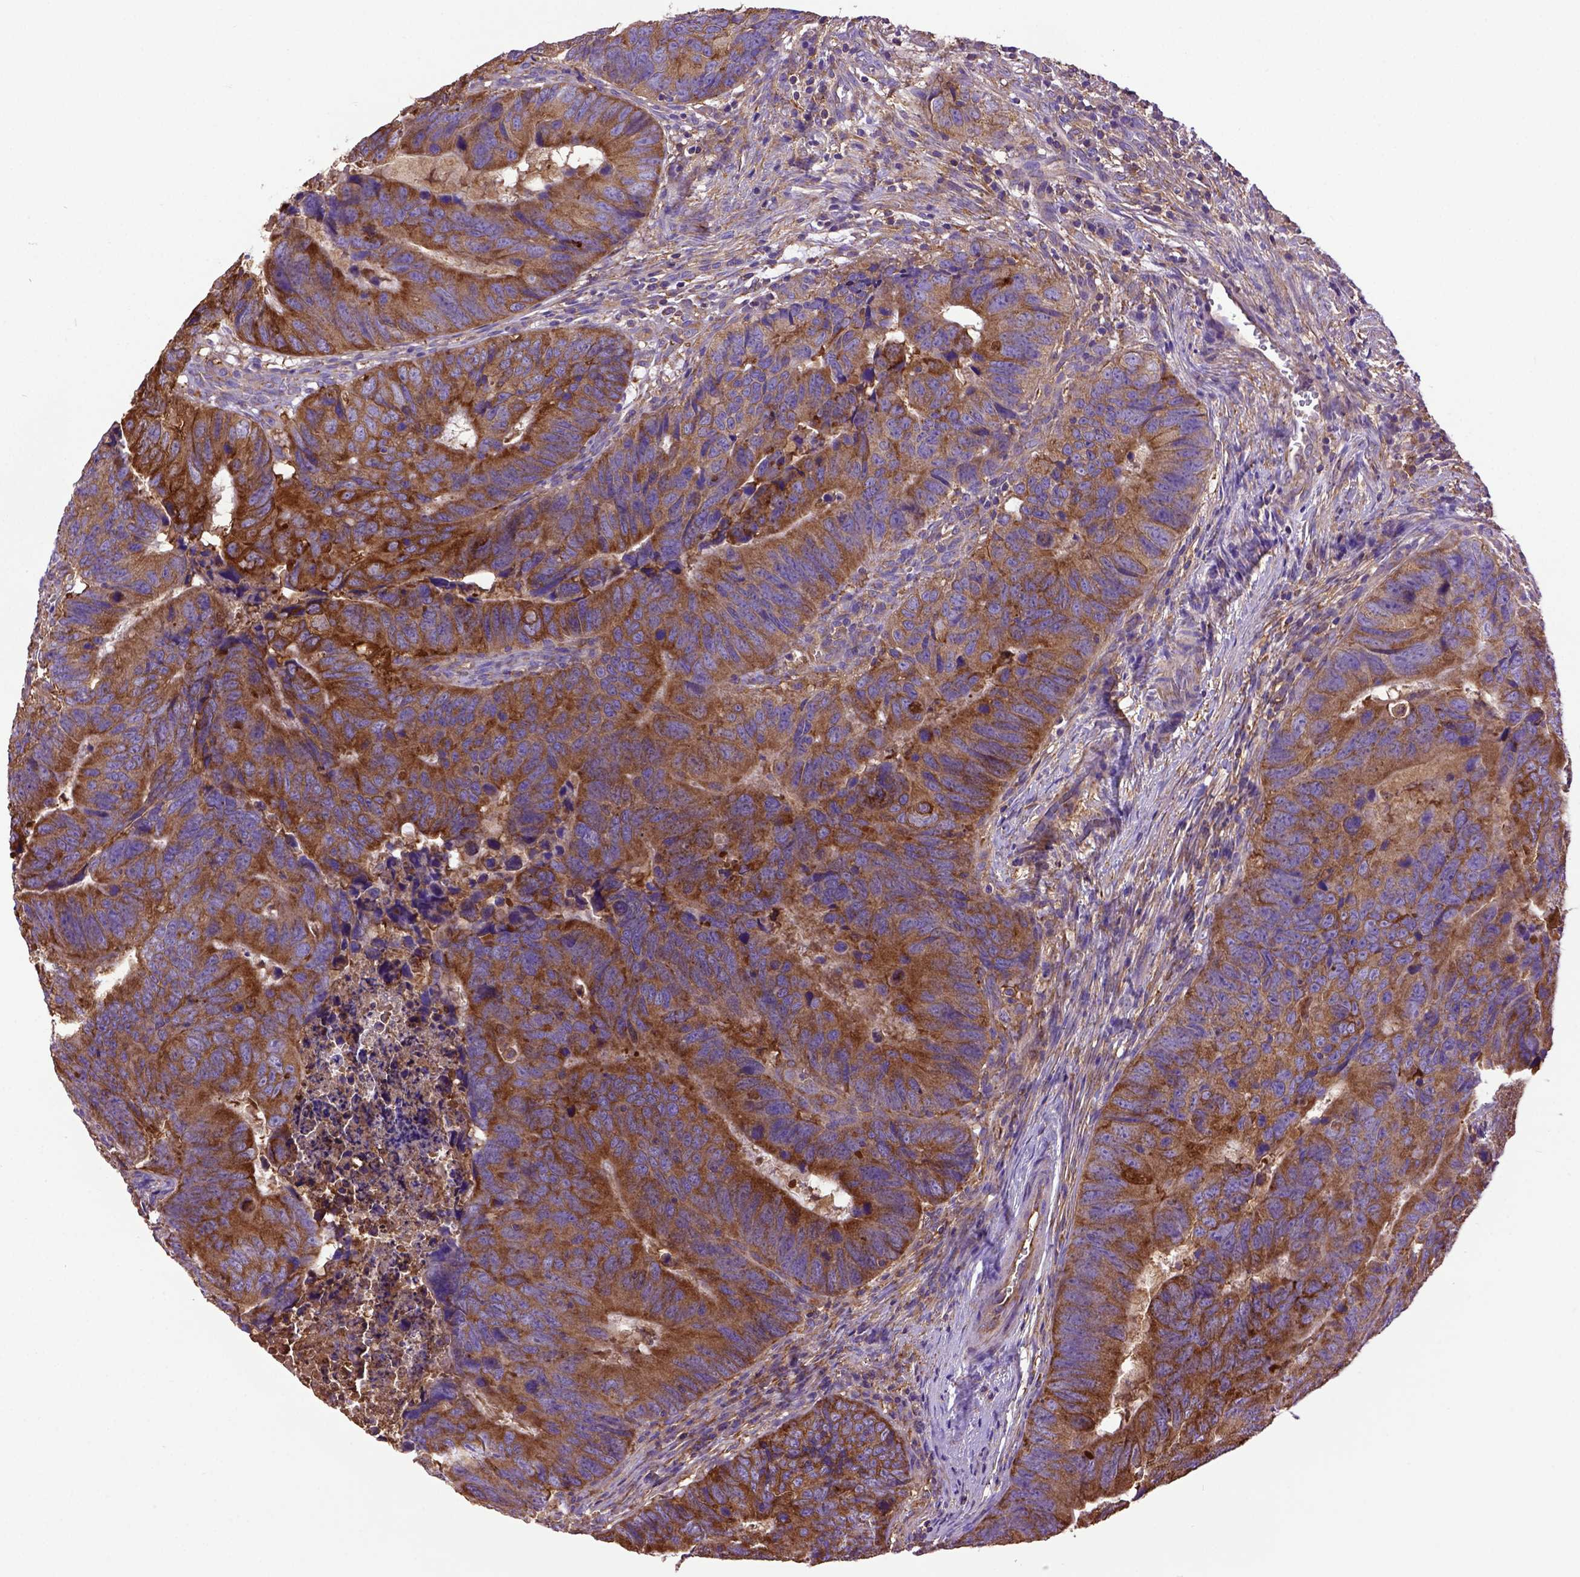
{"staining": {"intensity": "strong", "quantity": ">75%", "location": "cytoplasmic/membranous"}, "tissue": "colorectal cancer", "cell_type": "Tumor cells", "image_type": "cancer", "snomed": [{"axis": "morphology", "description": "Adenocarcinoma, NOS"}, {"axis": "topography", "description": "Colon"}], "caption": "Adenocarcinoma (colorectal) stained with DAB immunohistochemistry exhibits high levels of strong cytoplasmic/membranous expression in approximately >75% of tumor cells.", "gene": "MVP", "patient": {"sex": "female", "age": 82}}